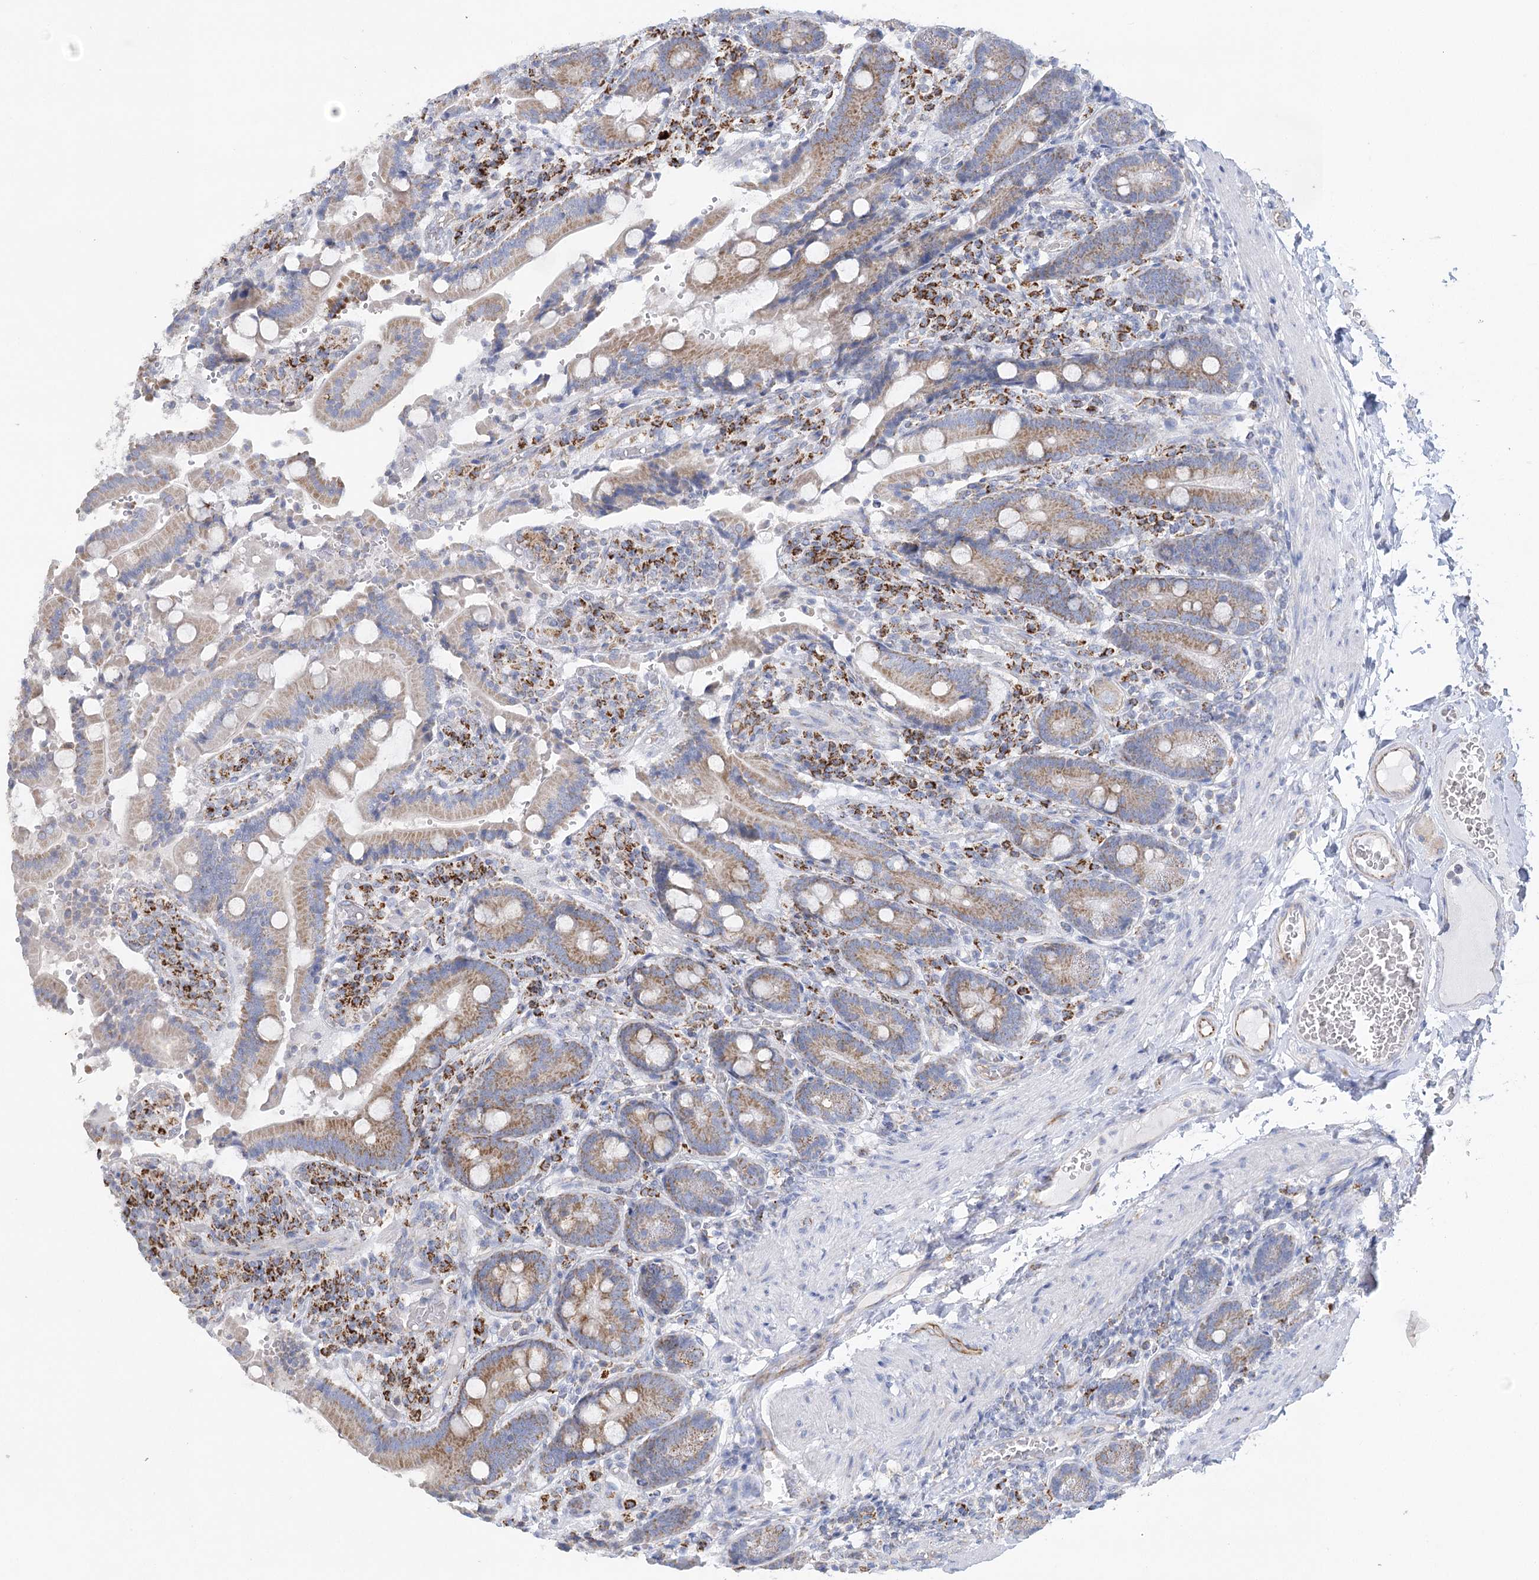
{"staining": {"intensity": "moderate", "quantity": ">75%", "location": "cytoplasmic/membranous"}, "tissue": "duodenum", "cell_type": "Glandular cells", "image_type": "normal", "snomed": [{"axis": "morphology", "description": "Normal tissue, NOS"}, {"axis": "topography", "description": "Duodenum"}], "caption": "Duodenum stained with DAB (3,3'-diaminobenzidine) immunohistochemistry (IHC) exhibits medium levels of moderate cytoplasmic/membranous expression in approximately >75% of glandular cells.", "gene": "DHTKD1", "patient": {"sex": "female", "age": 62}}